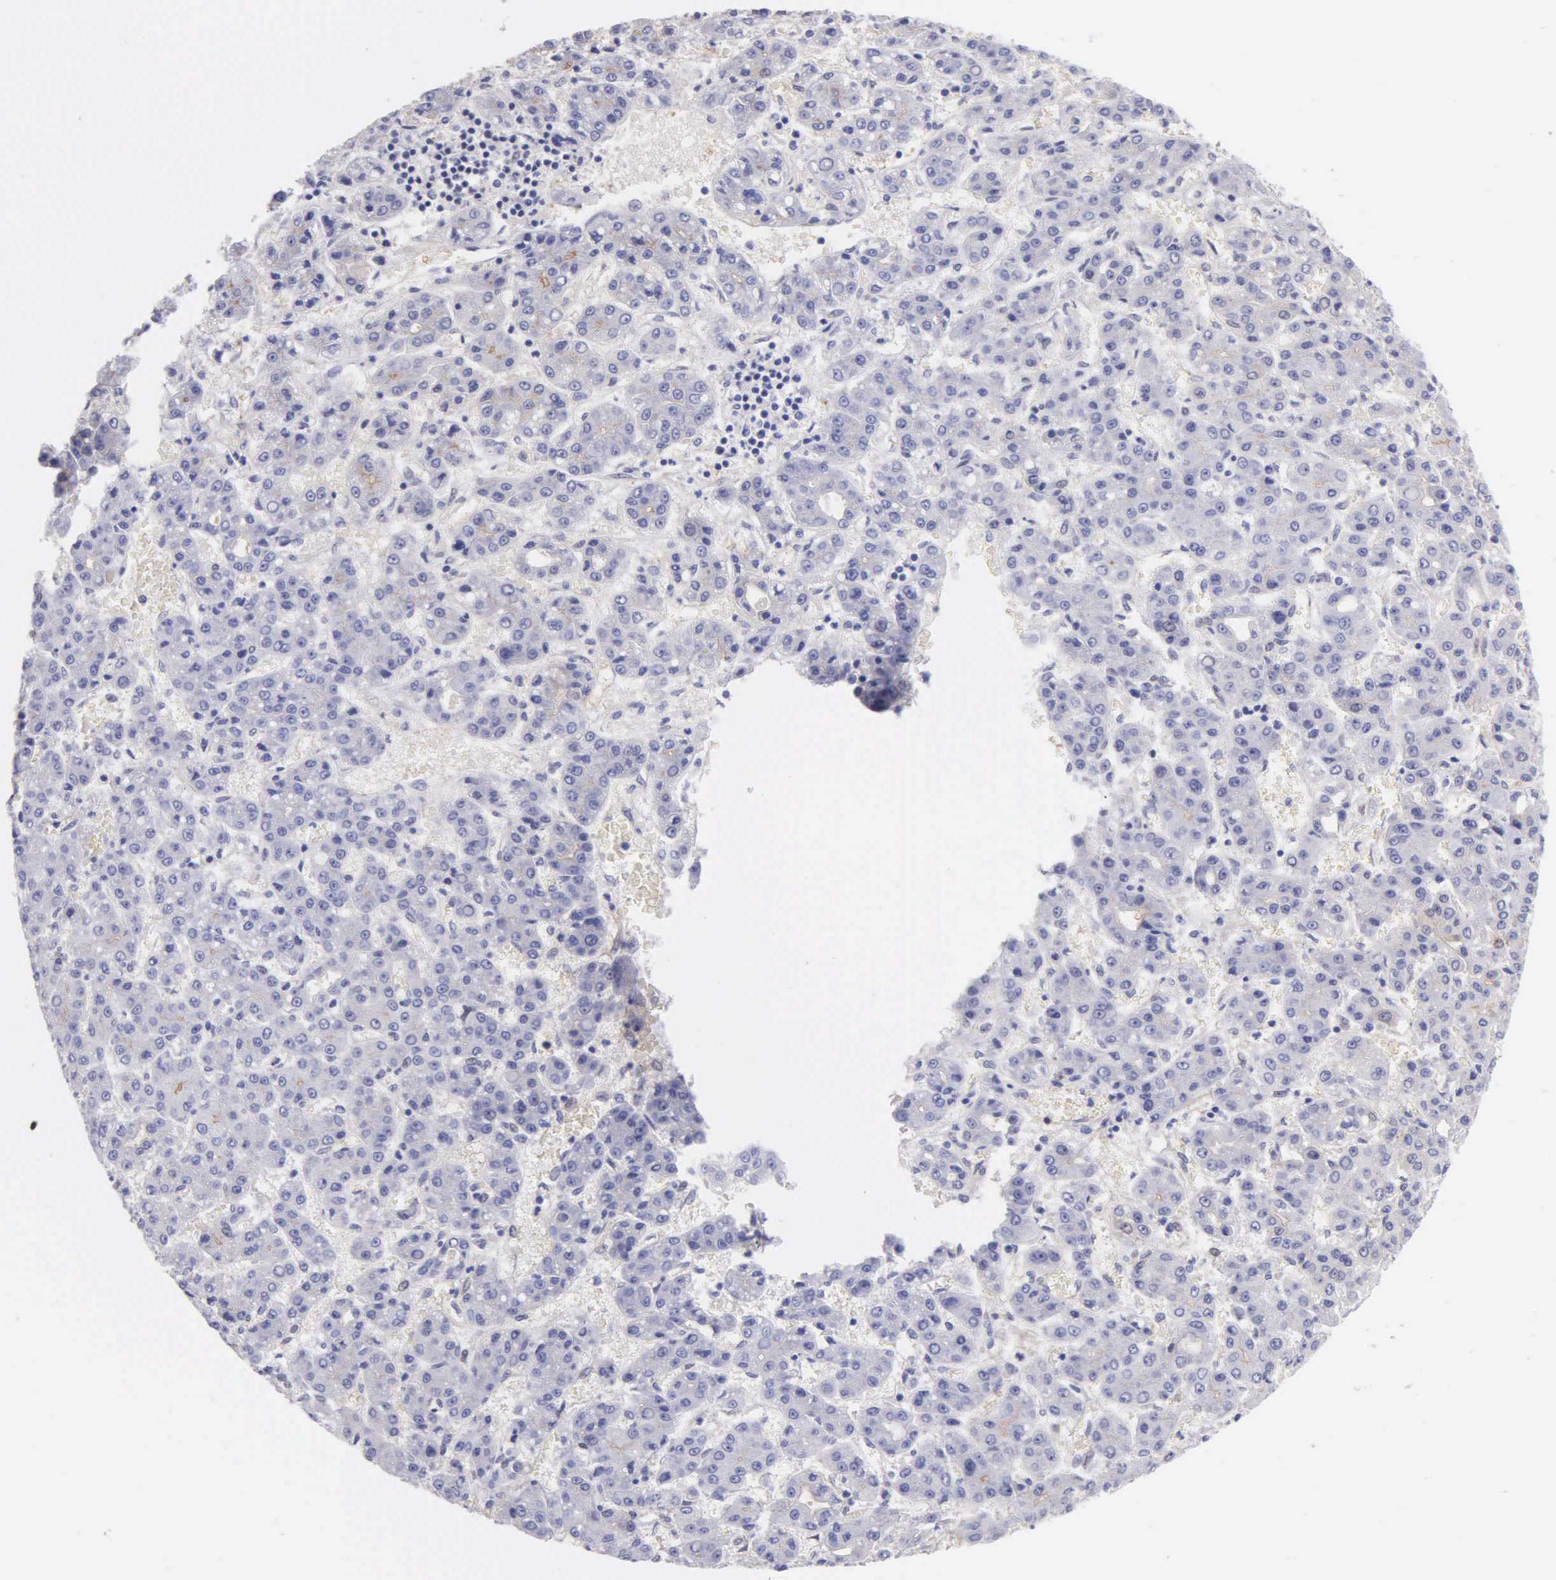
{"staining": {"intensity": "negative", "quantity": "none", "location": "none"}, "tissue": "liver cancer", "cell_type": "Tumor cells", "image_type": "cancer", "snomed": [{"axis": "morphology", "description": "Carcinoma, Hepatocellular, NOS"}, {"axis": "topography", "description": "Liver"}], "caption": "Micrograph shows no significant protein staining in tumor cells of liver cancer.", "gene": "GSTT2", "patient": {"sex": "male", "age": 69}}